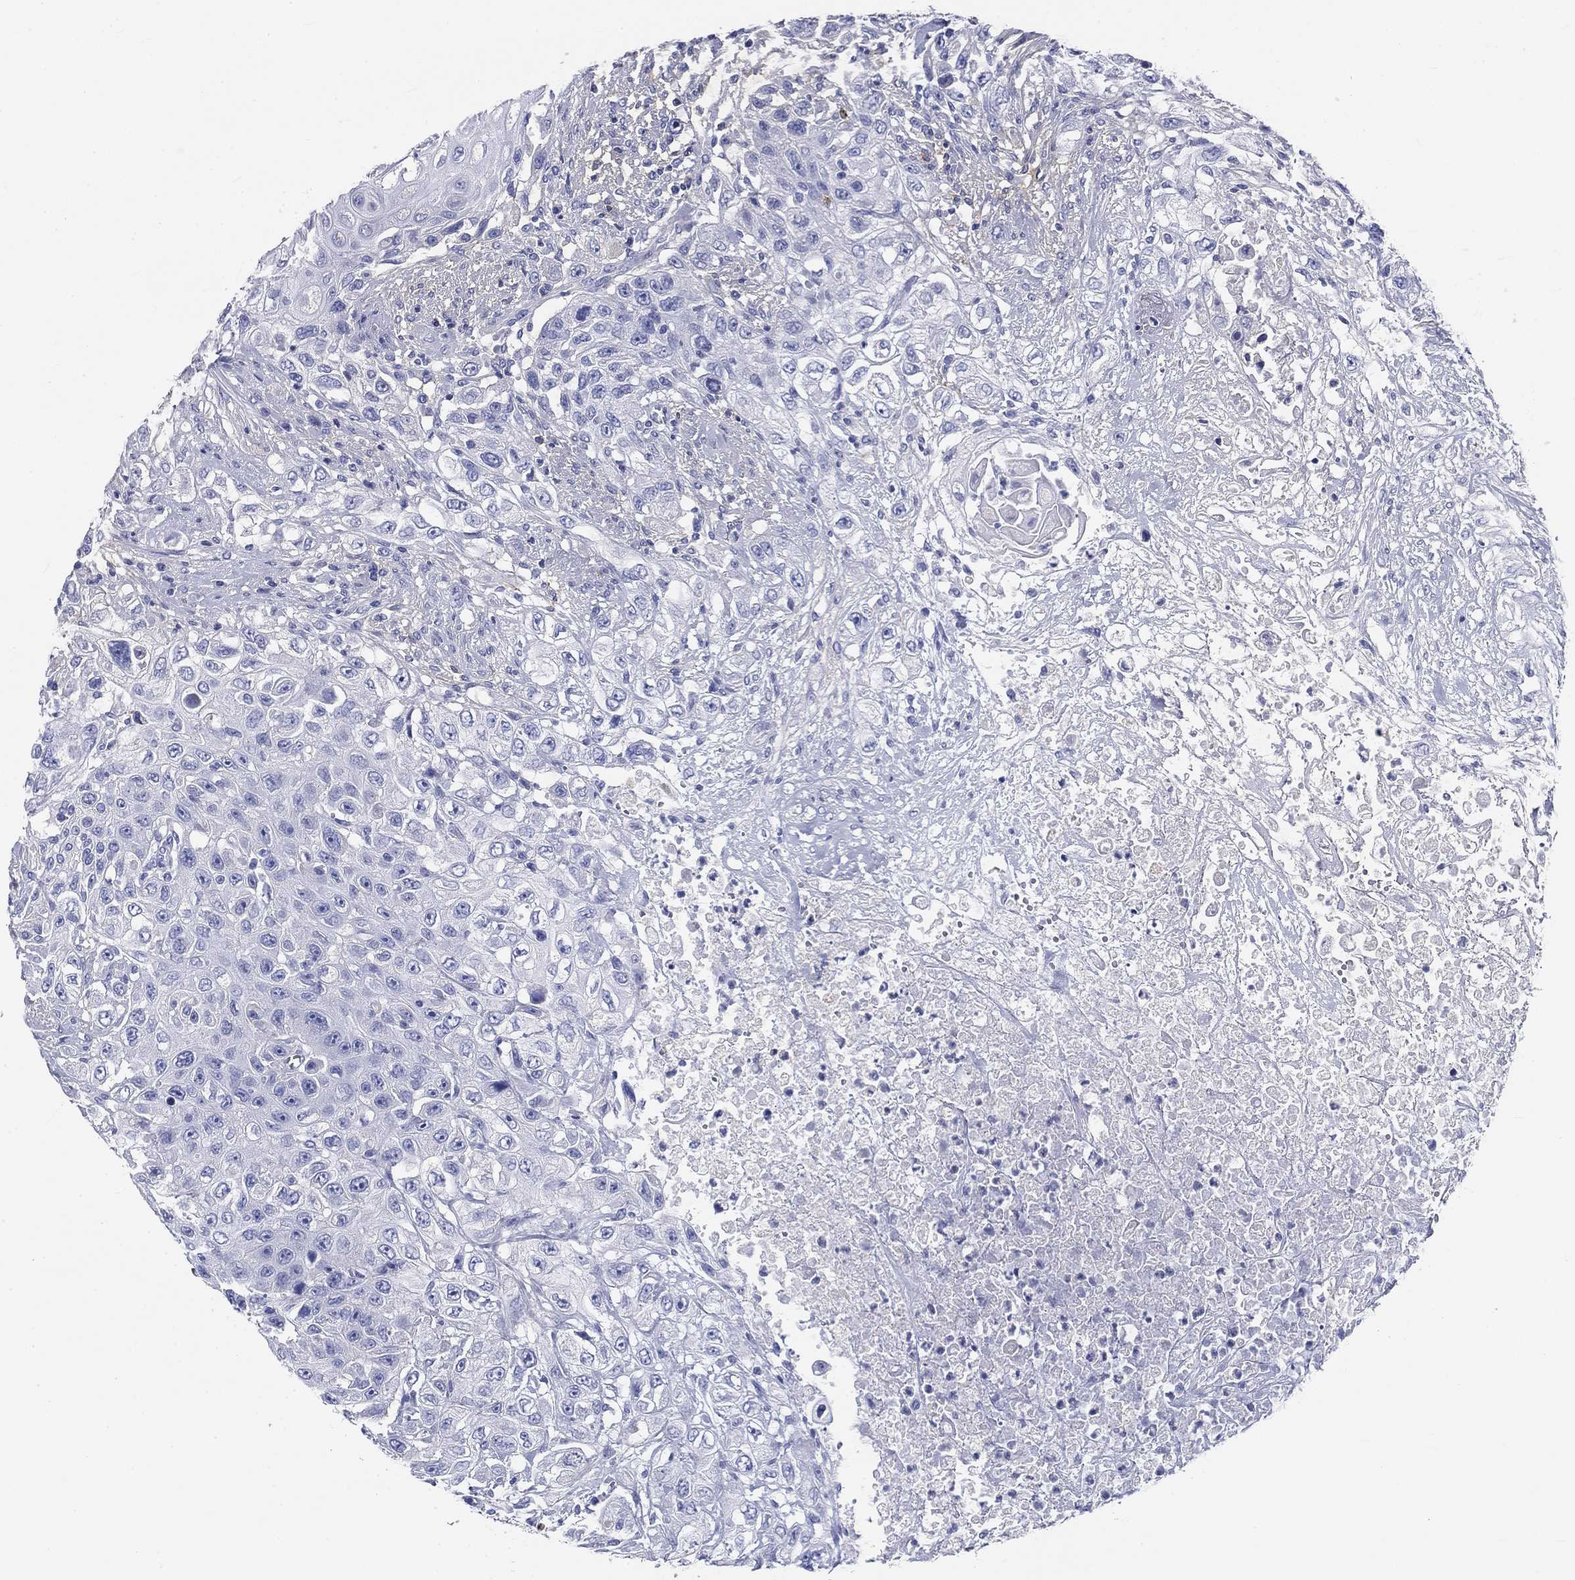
{"staining": {"intensity": "negative", "quantity": "none", "location": "none"}, "tissue": "urothelial cancer", "cell_type": "Tumor cells", "image_type": "cancer", "snomed": [{"axis": "morphology", "description": "Urothelial carcinoma, High grade"}, {"axis": "topography", "description": "Urinary bladder"}], "caption": "This is an immunohistochemistry histopathology image of urothelial cancer. There is no staining in tumor cells.", "gene": "CD40LG", "patient": {"sex": "female", "age": 56}}